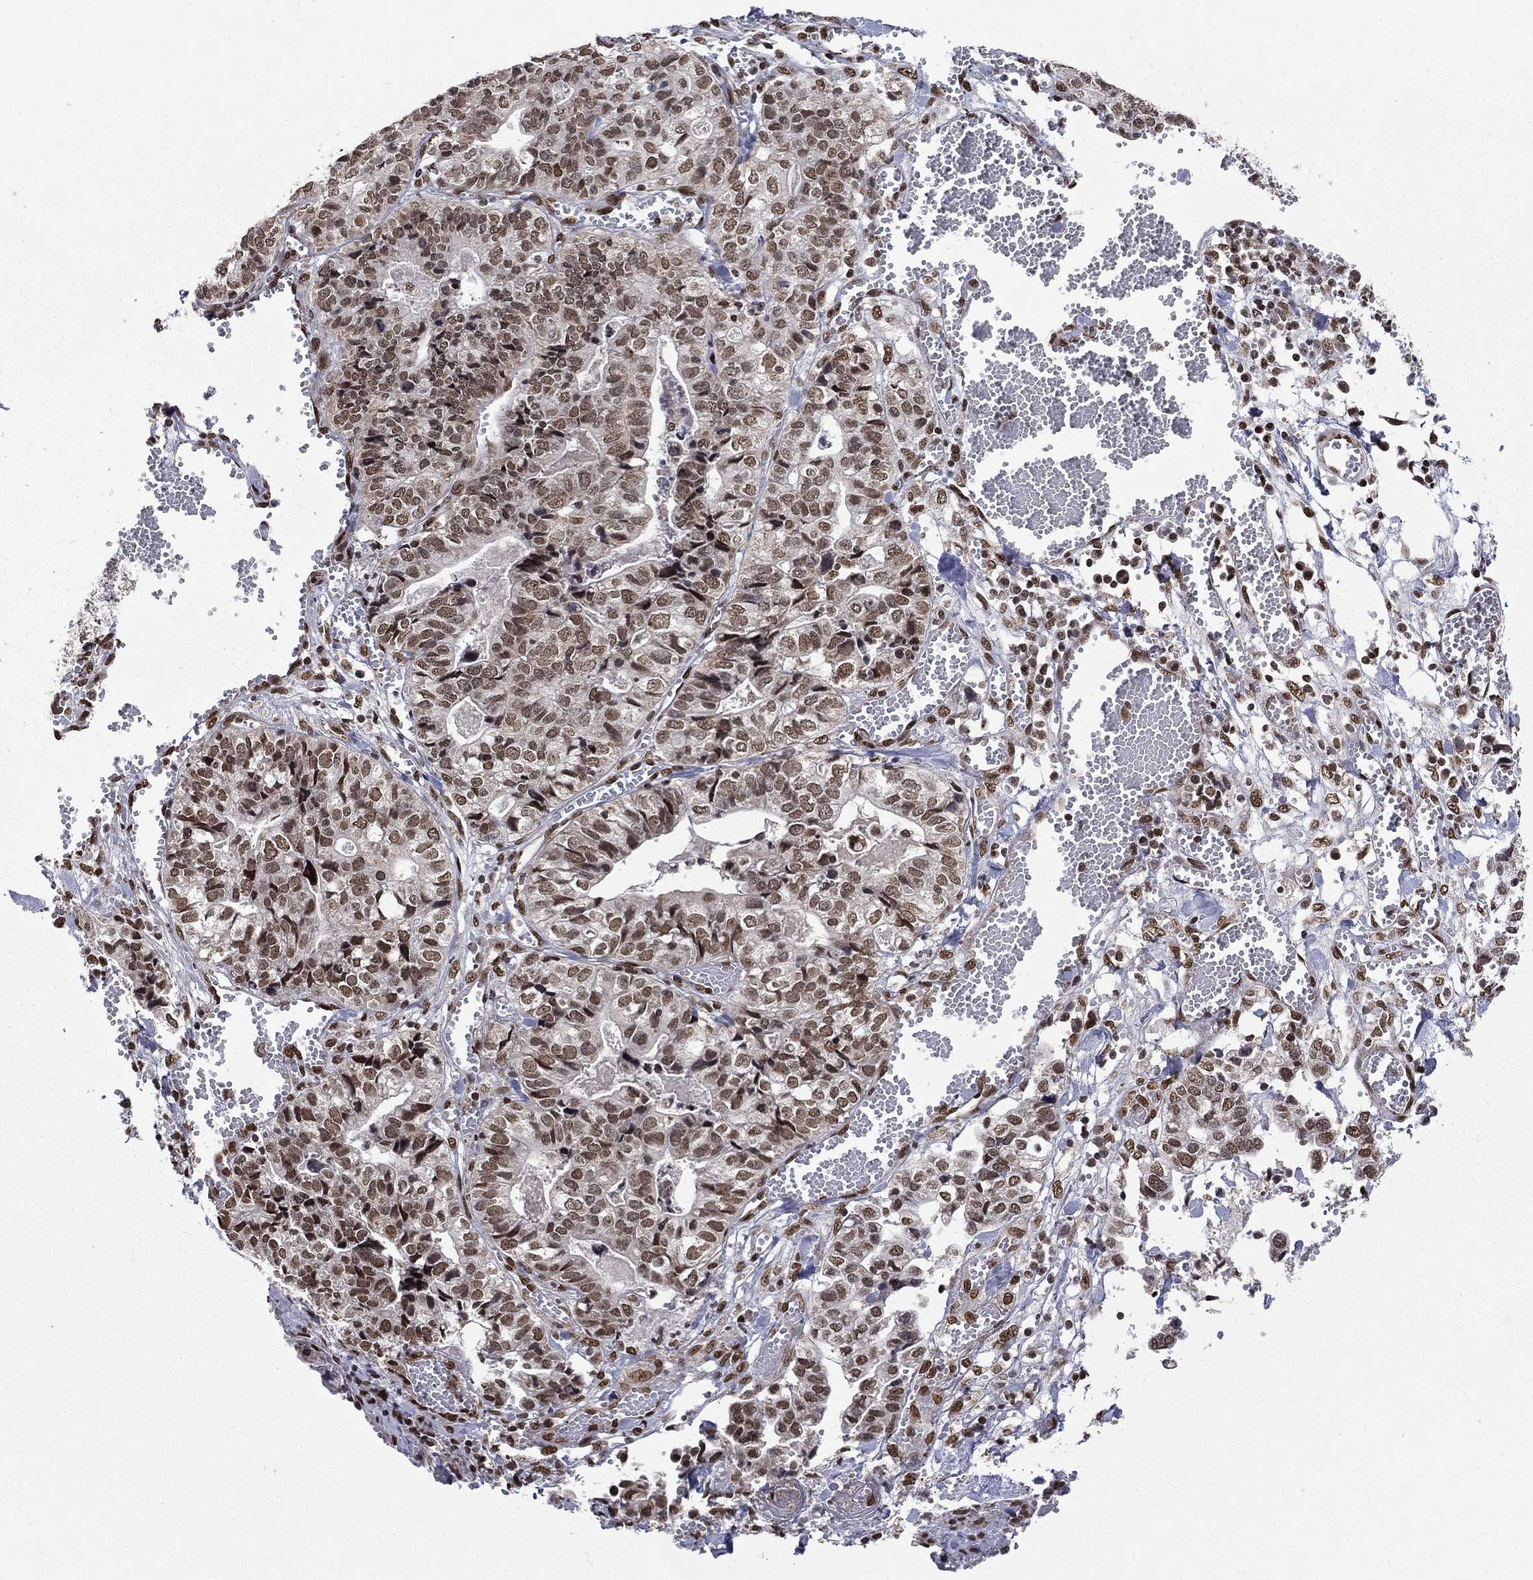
{"staining": {"intensity": "moderate", "quantity": ">75%", "location": "nuclear"}, "tissue": "stomach cancer", "cell_type": "Tumor cells", "image_type": "cancer", "snomed": [{"axis": "morphology", "description": "Adenocarcinoma, NOS"}, {"axis": "topography", "description": "Stomach, upper"}], "caption": "This image exhibits immunohistochemistry staining of human adenocarcinoma (stomach), with medium moderate nuclear positivity in approximately >75% of tumor cells.", "gene": "C5orf24", "patient": {"sex": "female", "age": 67}}